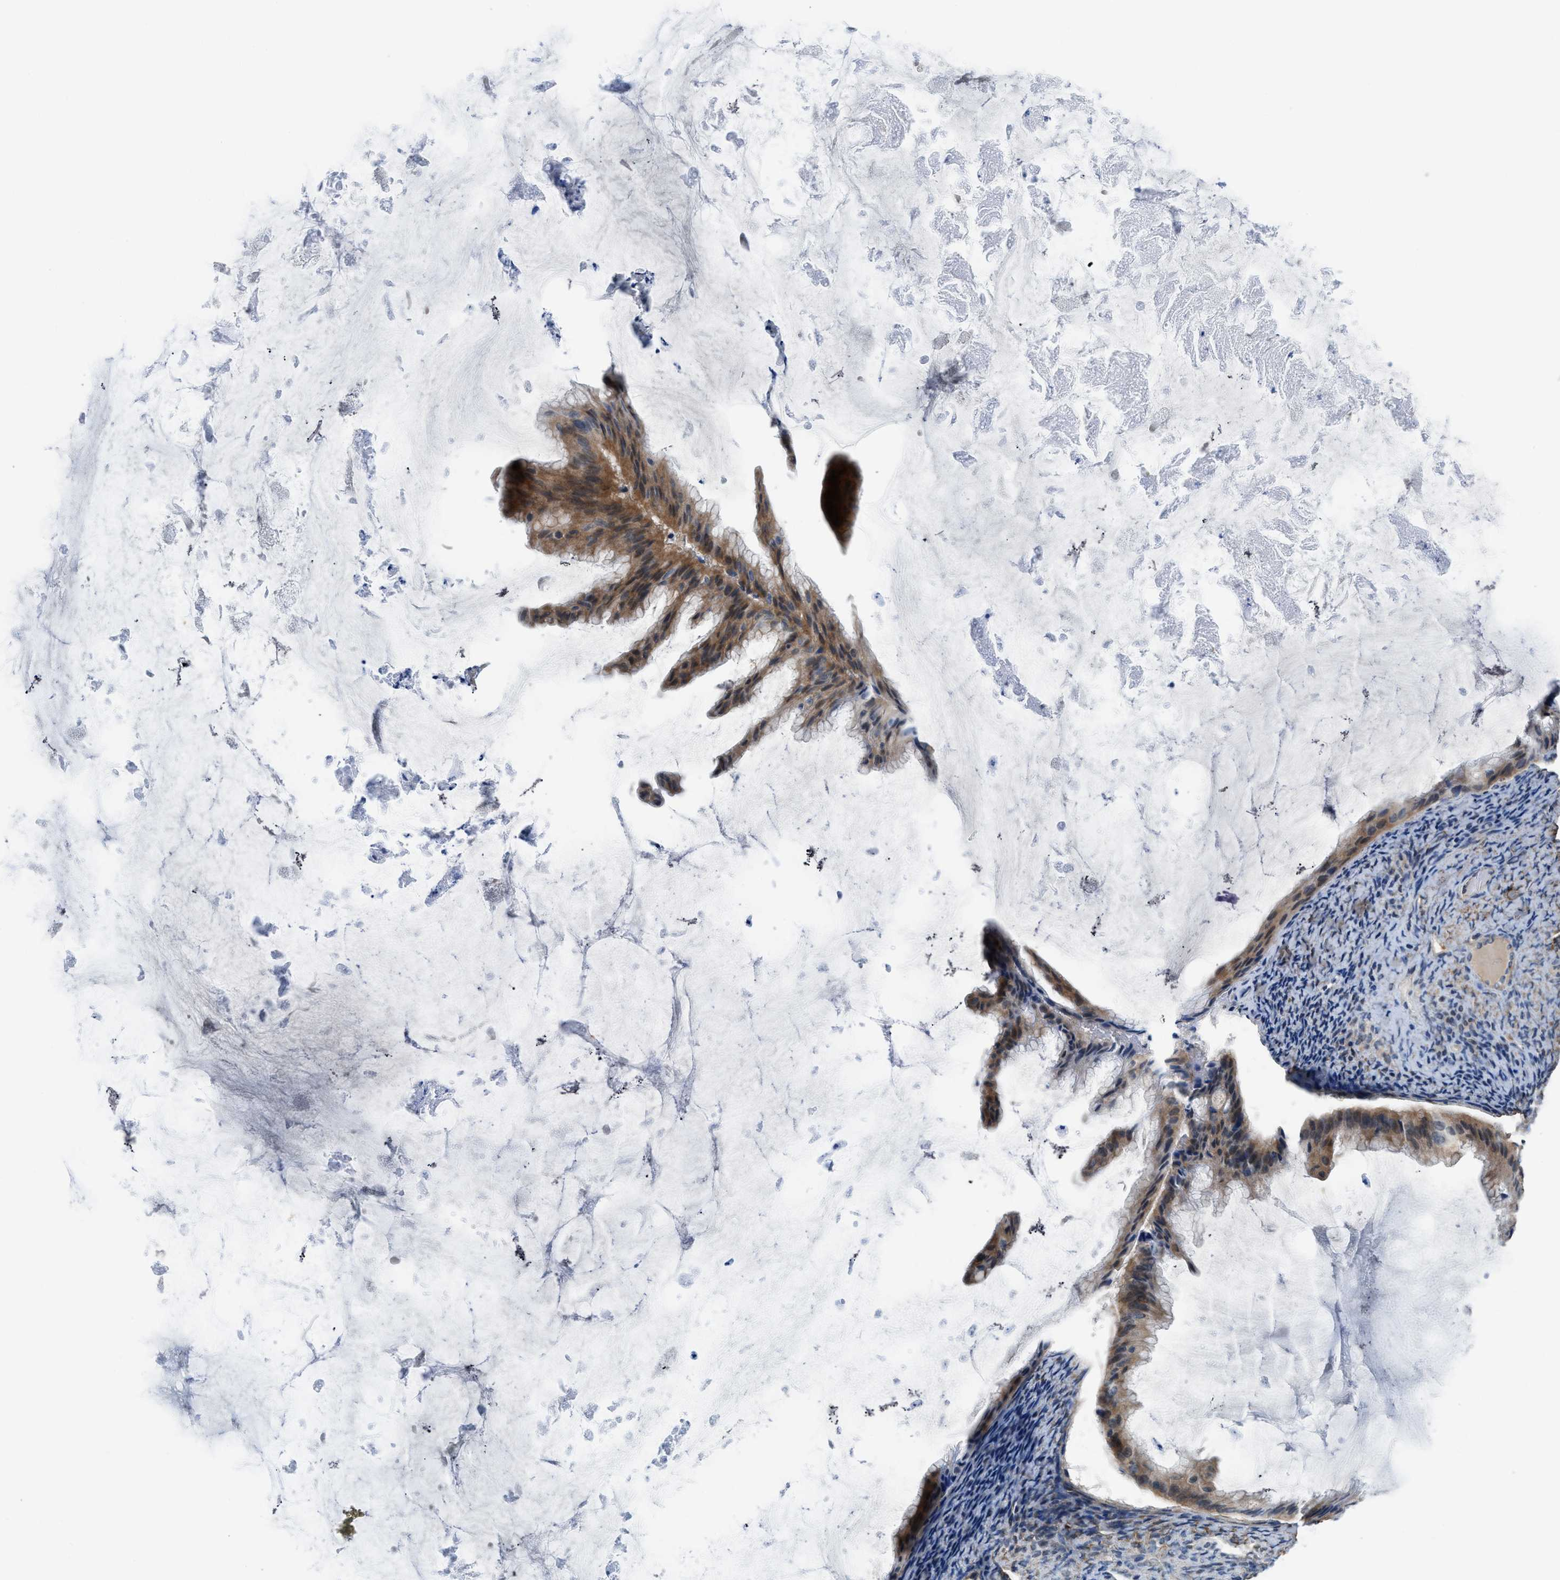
{"staining": {"intensity": "moderate", "quantity": ">75%", "location": "cytoplasmic/membranous,nuclear"}, "tissue": "ovarian cancer", "cell_type": "Tumor cells", "image_type": "cancer", "snomed": [{"axis": "morphology", "description": "Cystadenocarcinoma, mucinous, NOS"}, {"axis": "topography", "description": "Ovary"}], "caption": "Human mucinous cystadenocarcinoma (ovarian) stained for a protein (brown) displays moderate cytoplasmic/membranous and nuclear positive expression in approximately >75% of tumor cells.", "gene": "SSH2", "patient": {"sex": "female", "age": 61}}